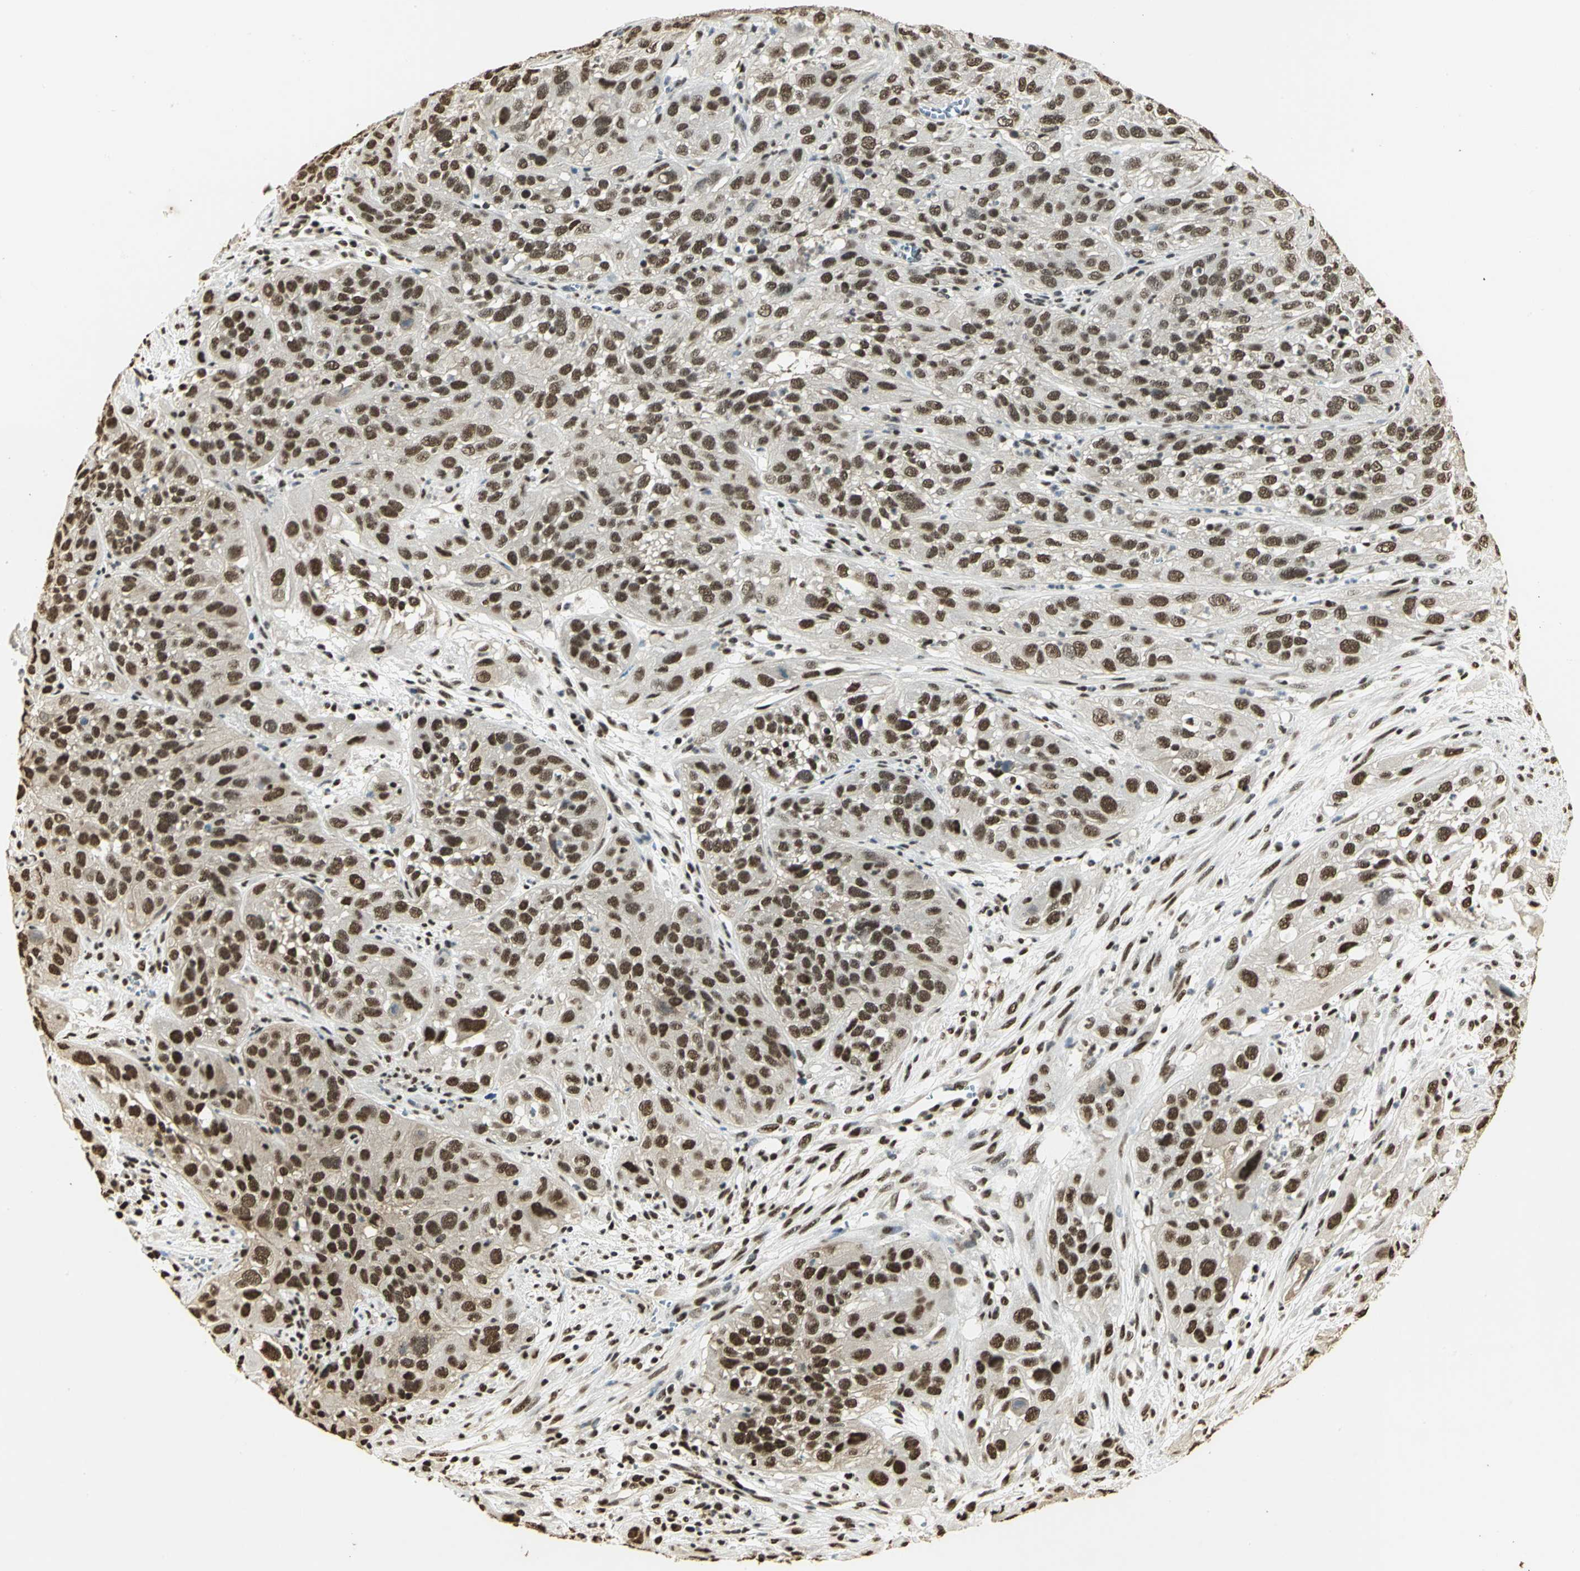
{"staining": {"intensity": "strong", "quantity": ">75%", "location": "nuclear"}, "tissue": "cervical cancer", "cell_type": "Tumor cells", "image_type": "cancer", "snomed": [{"axis": "morphology", "description": "Squamous cell carcinoma, NOS"}, {"axis": "topography", "description": "Cervix"}], "caption": "The immunohistochemical stain shows strong nuclear positivity in tumor cells of cervical cancer tissue.", "gene": "SET", "patient": {"sex": "female", "age": 32}}